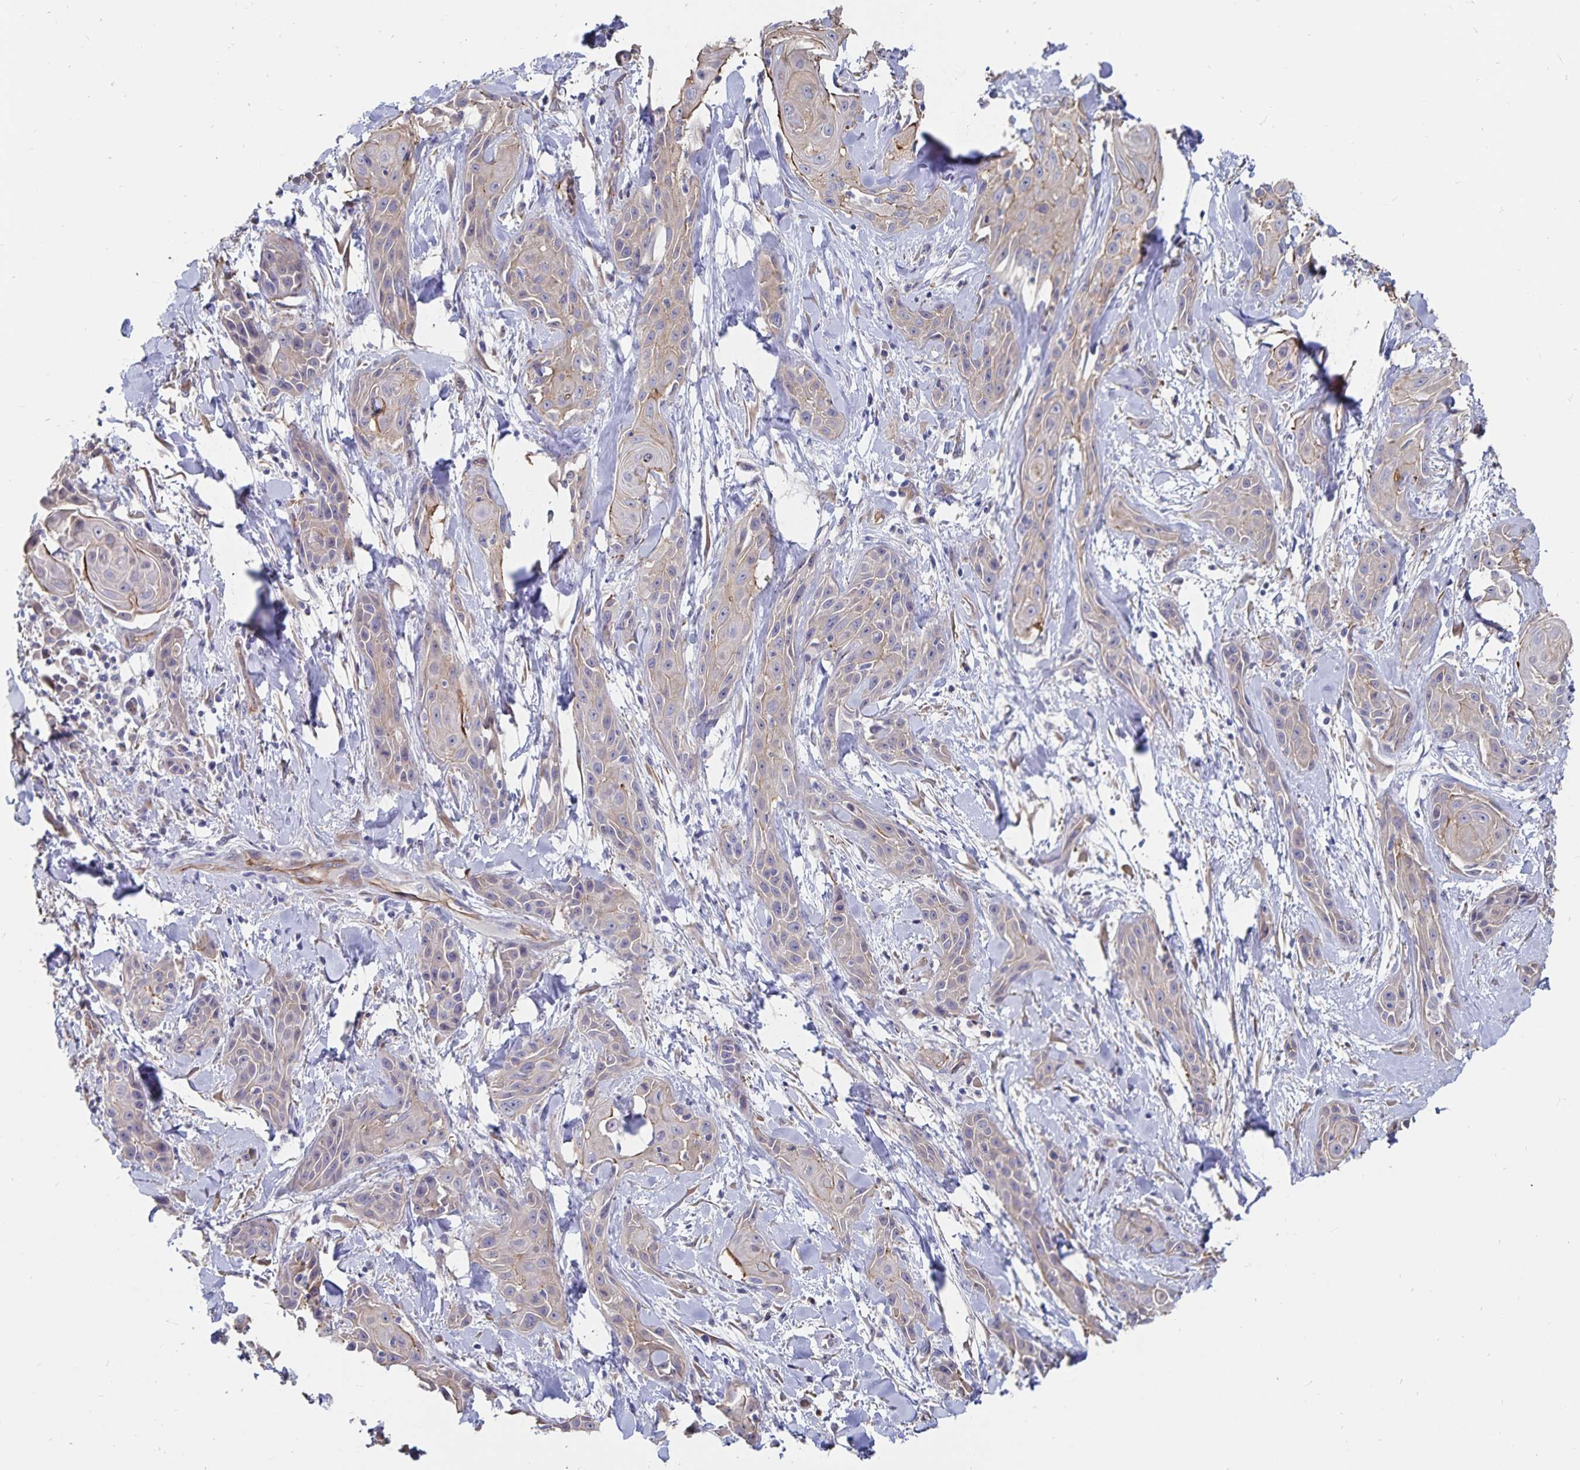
{"staining": {"intensity": "weak", "quantity": ">75%", "location": "cytoplasmic/membranous"}, "tissue": "skin cancer", "cell_type": "Tumor cells", "image_type": "cancer", "snomed": [{"axis": "morphology", "description": "Squamous cell carcinoma, NOS"}, {"axis": "topography", "description": "Skin"}, {"axis": "topography", "description": "Anal"}], "caption": "DAB immunohistochemical staining of human skin squamous cell carcinoma shows weak cytoplasmic/membranous protein positivity in approximately >75% of tumor cells.", "gene": "SSTR1", "patient": {"sex": "male", "age": 64}}